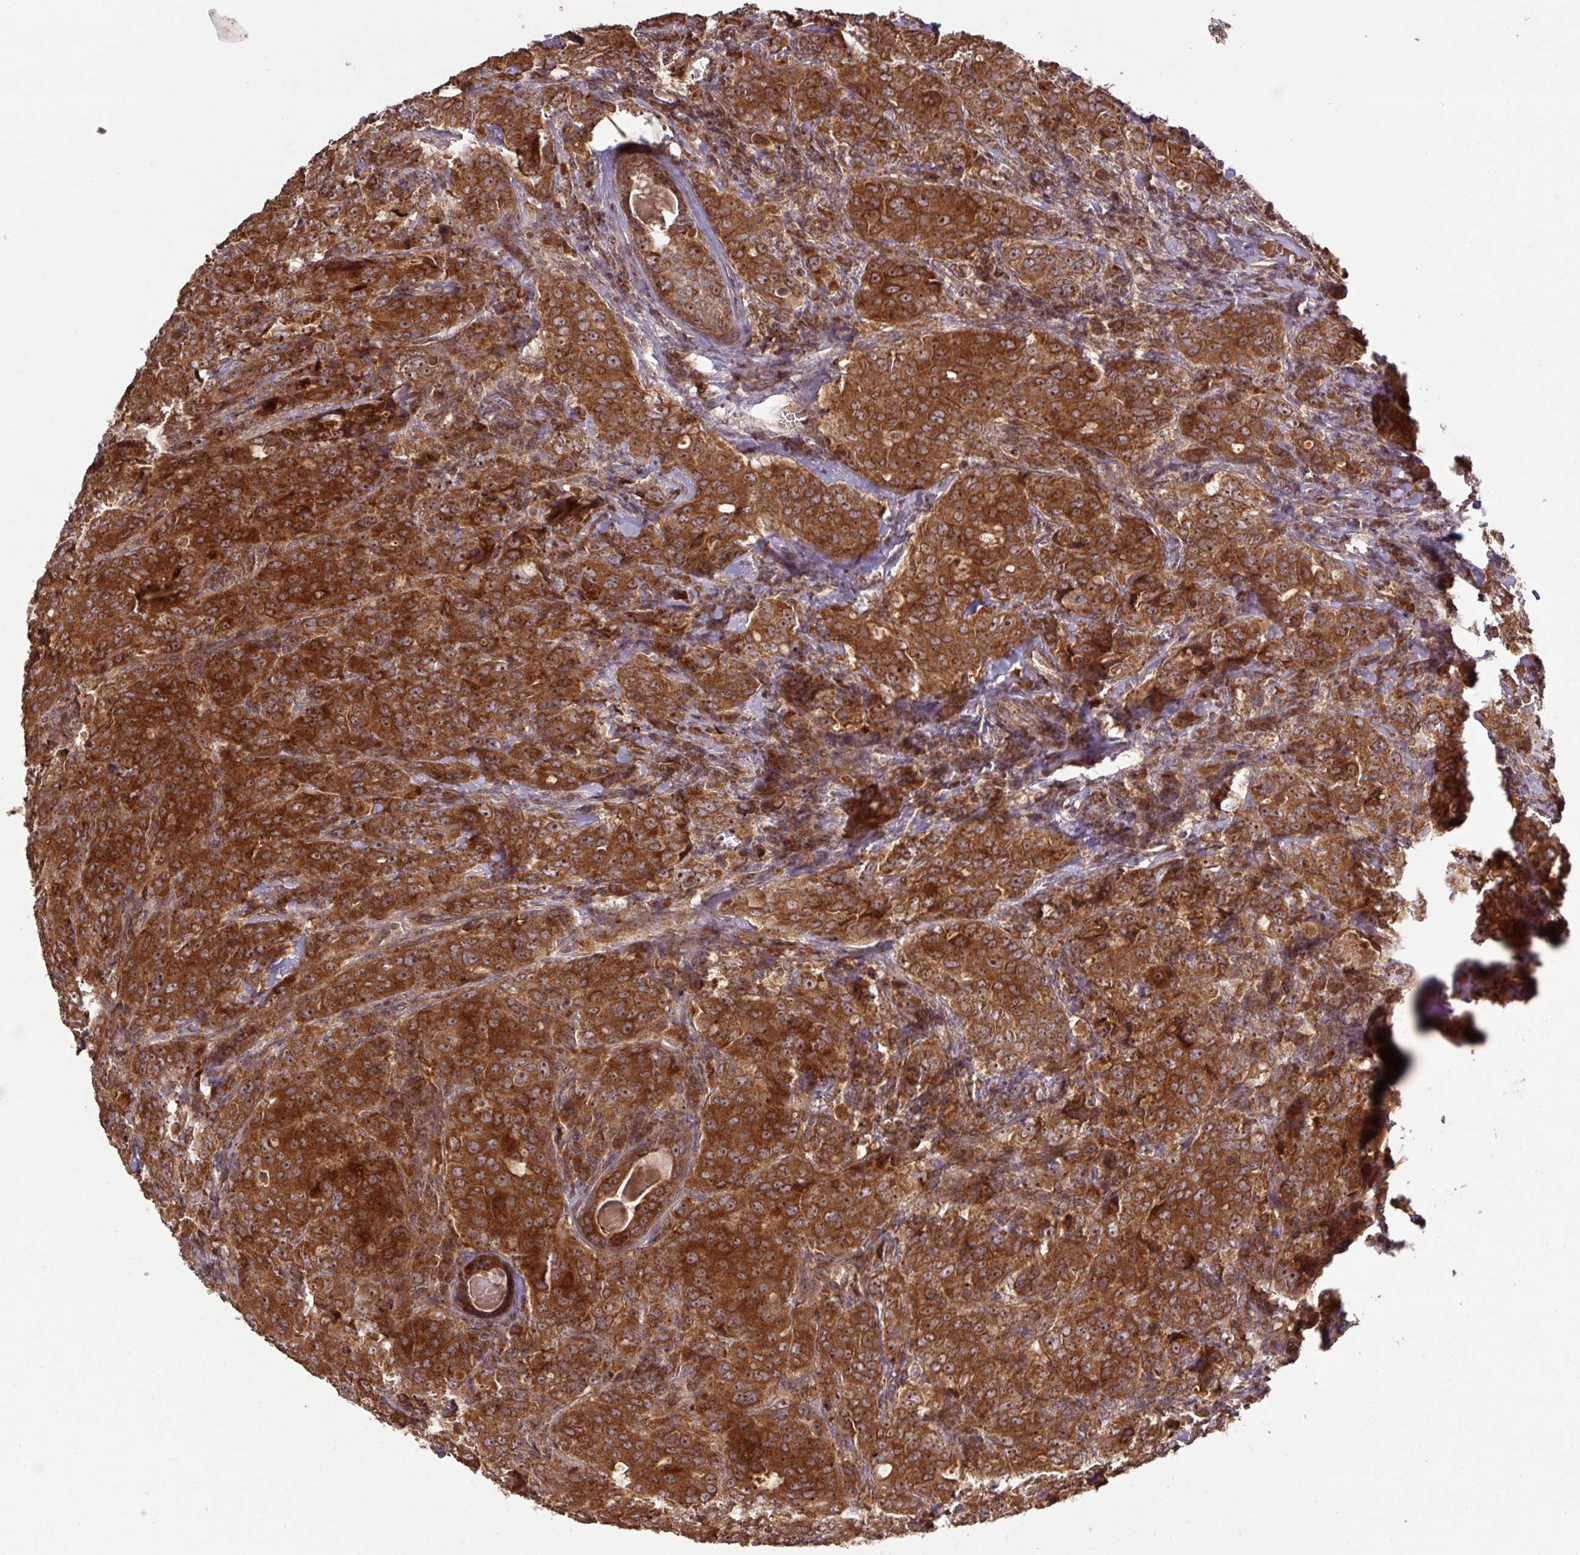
{"staining": {"intensity": "strong", "quantity": ">75%", "location": "cytoplasmic/membranous,nuclear"}, "tissue": "breast cancer", "cell_type": "Tumor cells", "image_type": "cancer", "snomed": [{"axis": "morphology", "description": "Duct carcinoma"}, {"axis": "topography", "description": "Breast"}], "caption": "Breast cancer stained with a protein marker displays strong staining in tumor cells.", "gene": "MRRF", "patient": {"sex": "female", "age": 43}}